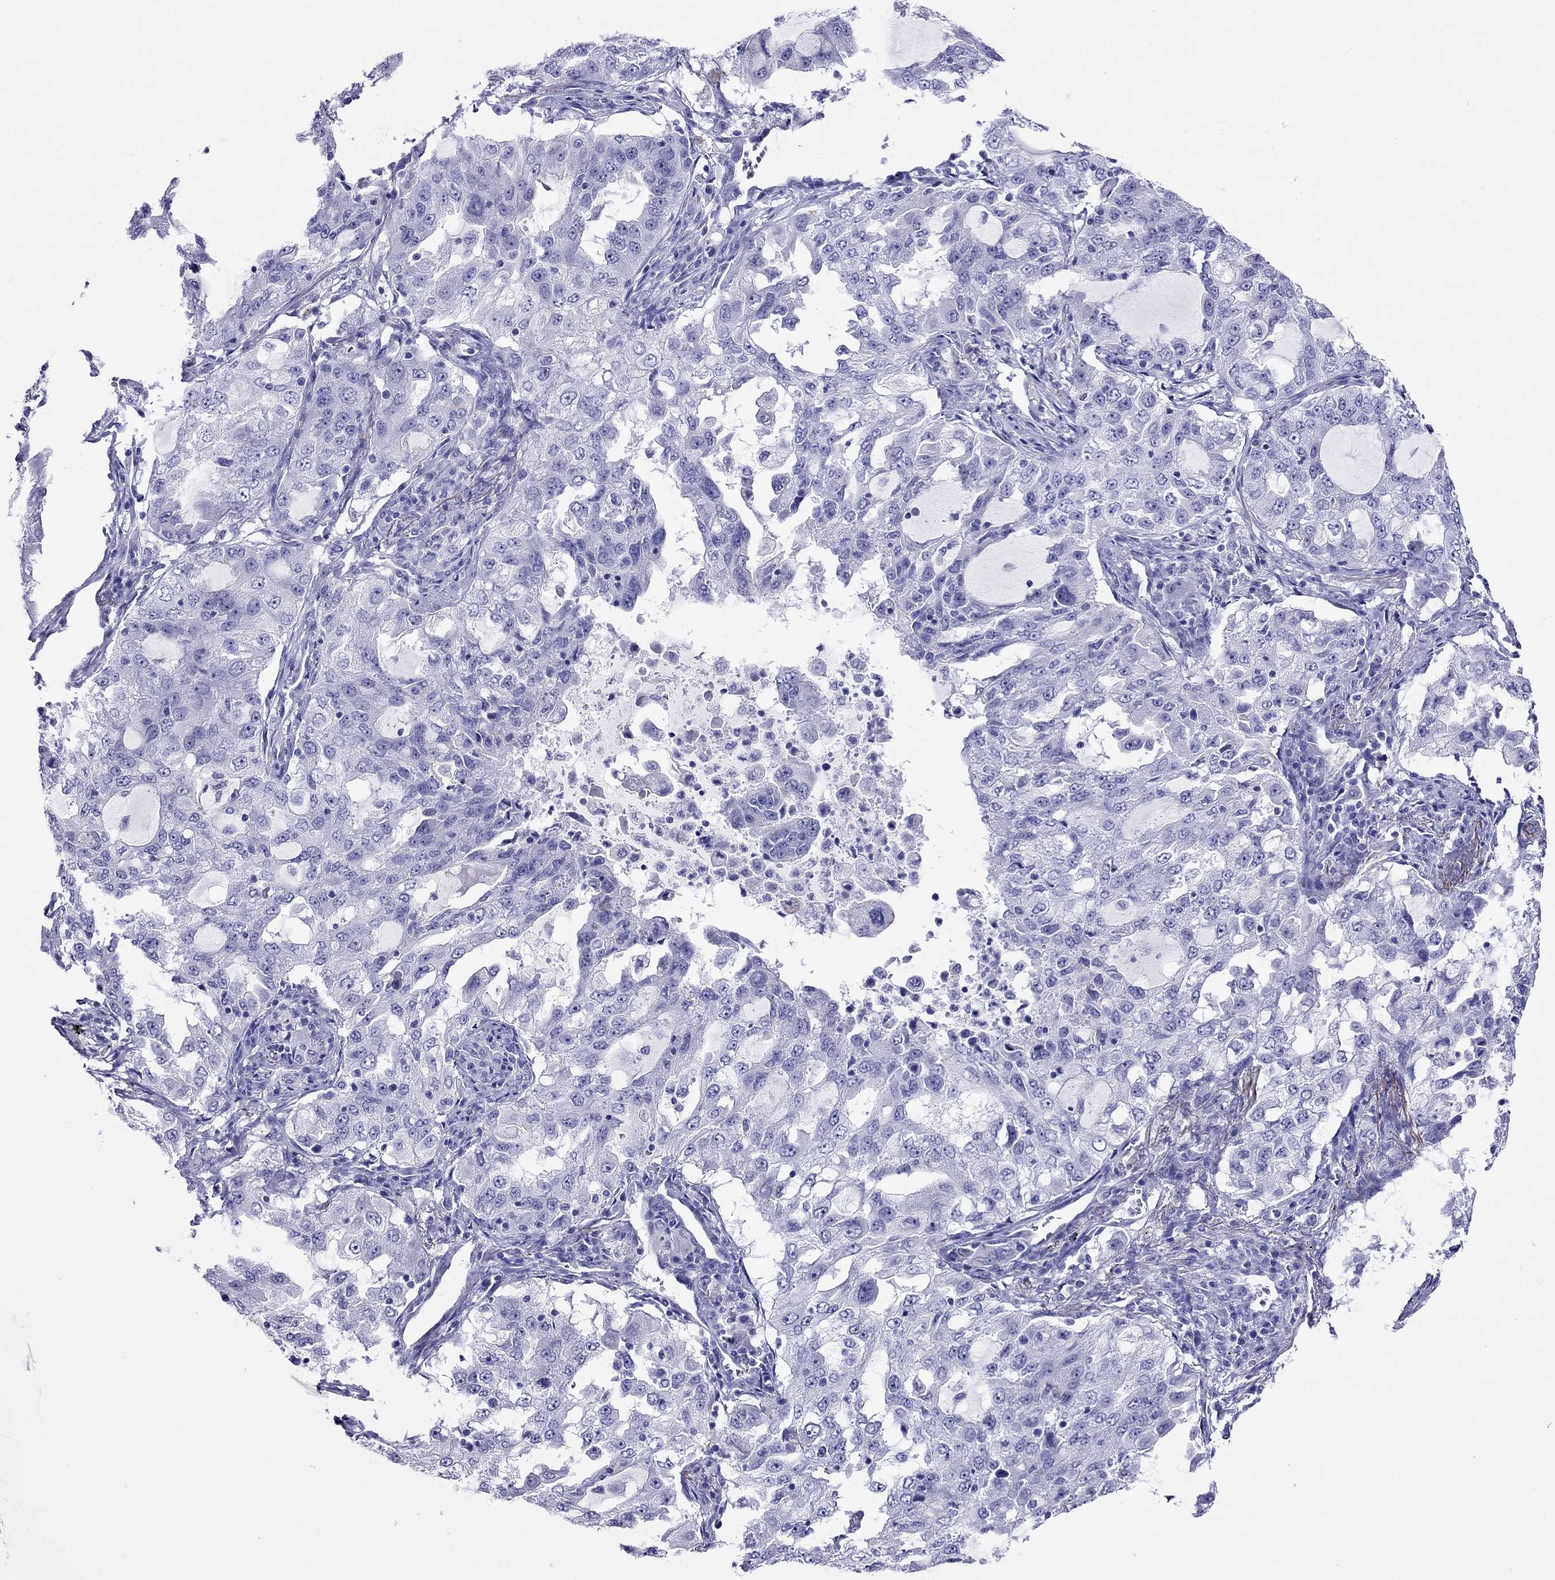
{"staining": {"intensity": "negative", "quantity": "none", "location": "none"}, "tissue": "lung cancer", "cell_type": "Tumor cells", "image_type": "cancer", "snomed": [{"axis": "morphology", "description": "Adenocarcinoma, NOS"}, {"axis": "topography", "description": "Lung"}], "caption": "IHC image of neoplastic tissue: human lung adenocarcinoma stained with DAB shows no significant protein expression in tumor cells.", "gene": "MYMX", "patient": {"sex": "female", "age": 61}}